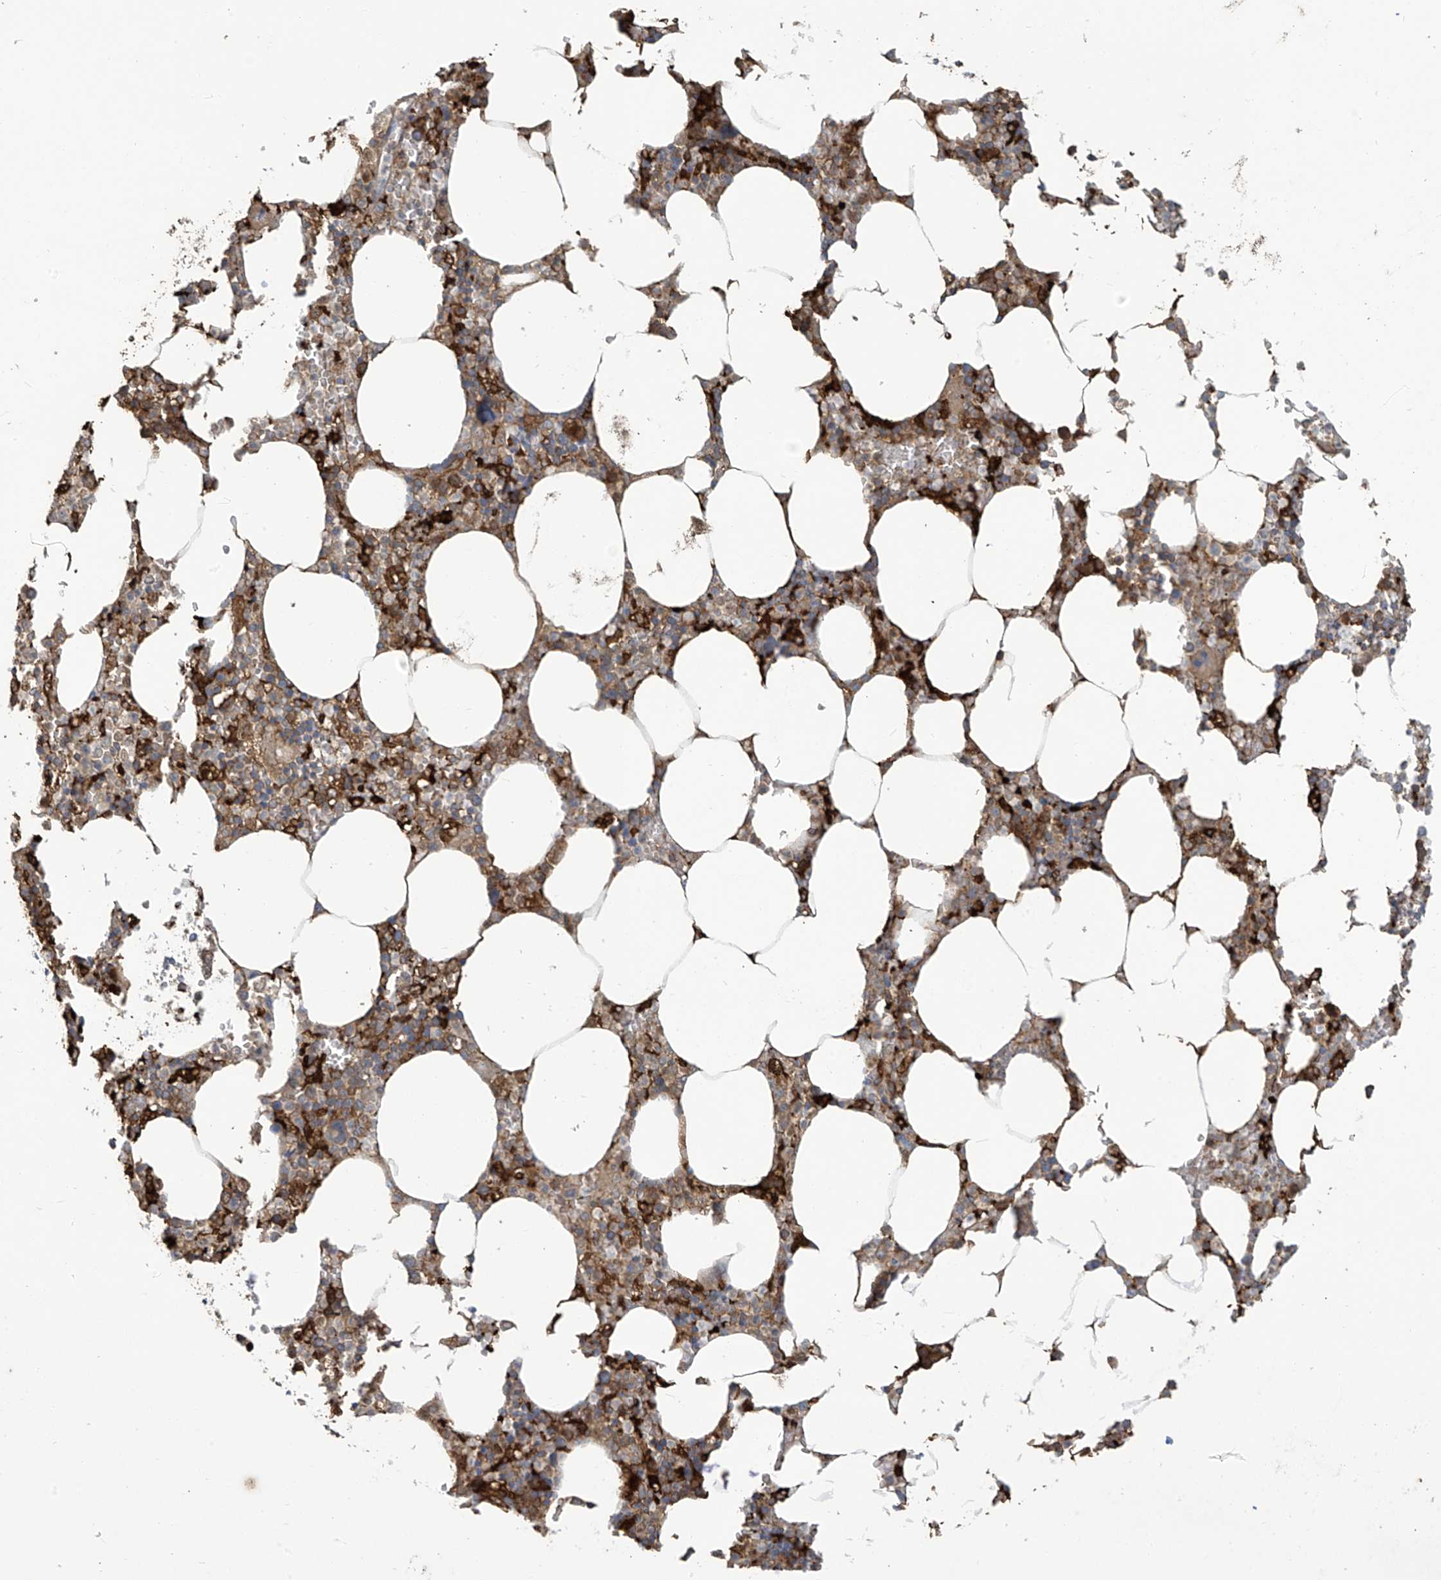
{"staining": {"intensity": "moderate", "quantity": "25%-75%", "location": "cytoplasmic/membranous"}, "tissue": "bone marrow", "cell_type": "Hematopoietic cells", "image_type": "normal", "snomed": [{"axis": "morphology", "description": "Normal tissue, NOS"}, {"axis": "topography", "description": "Bone marrow"}], "caption": "This micrograph displays IHC staining of normal human bone marrow, with medium moderate cytoplasmic/membranous positivity in approximately 25%-75% of hematopoietic cells.", "gene": "TAGAP", "patient": {"sex": "male", "age": 70}}